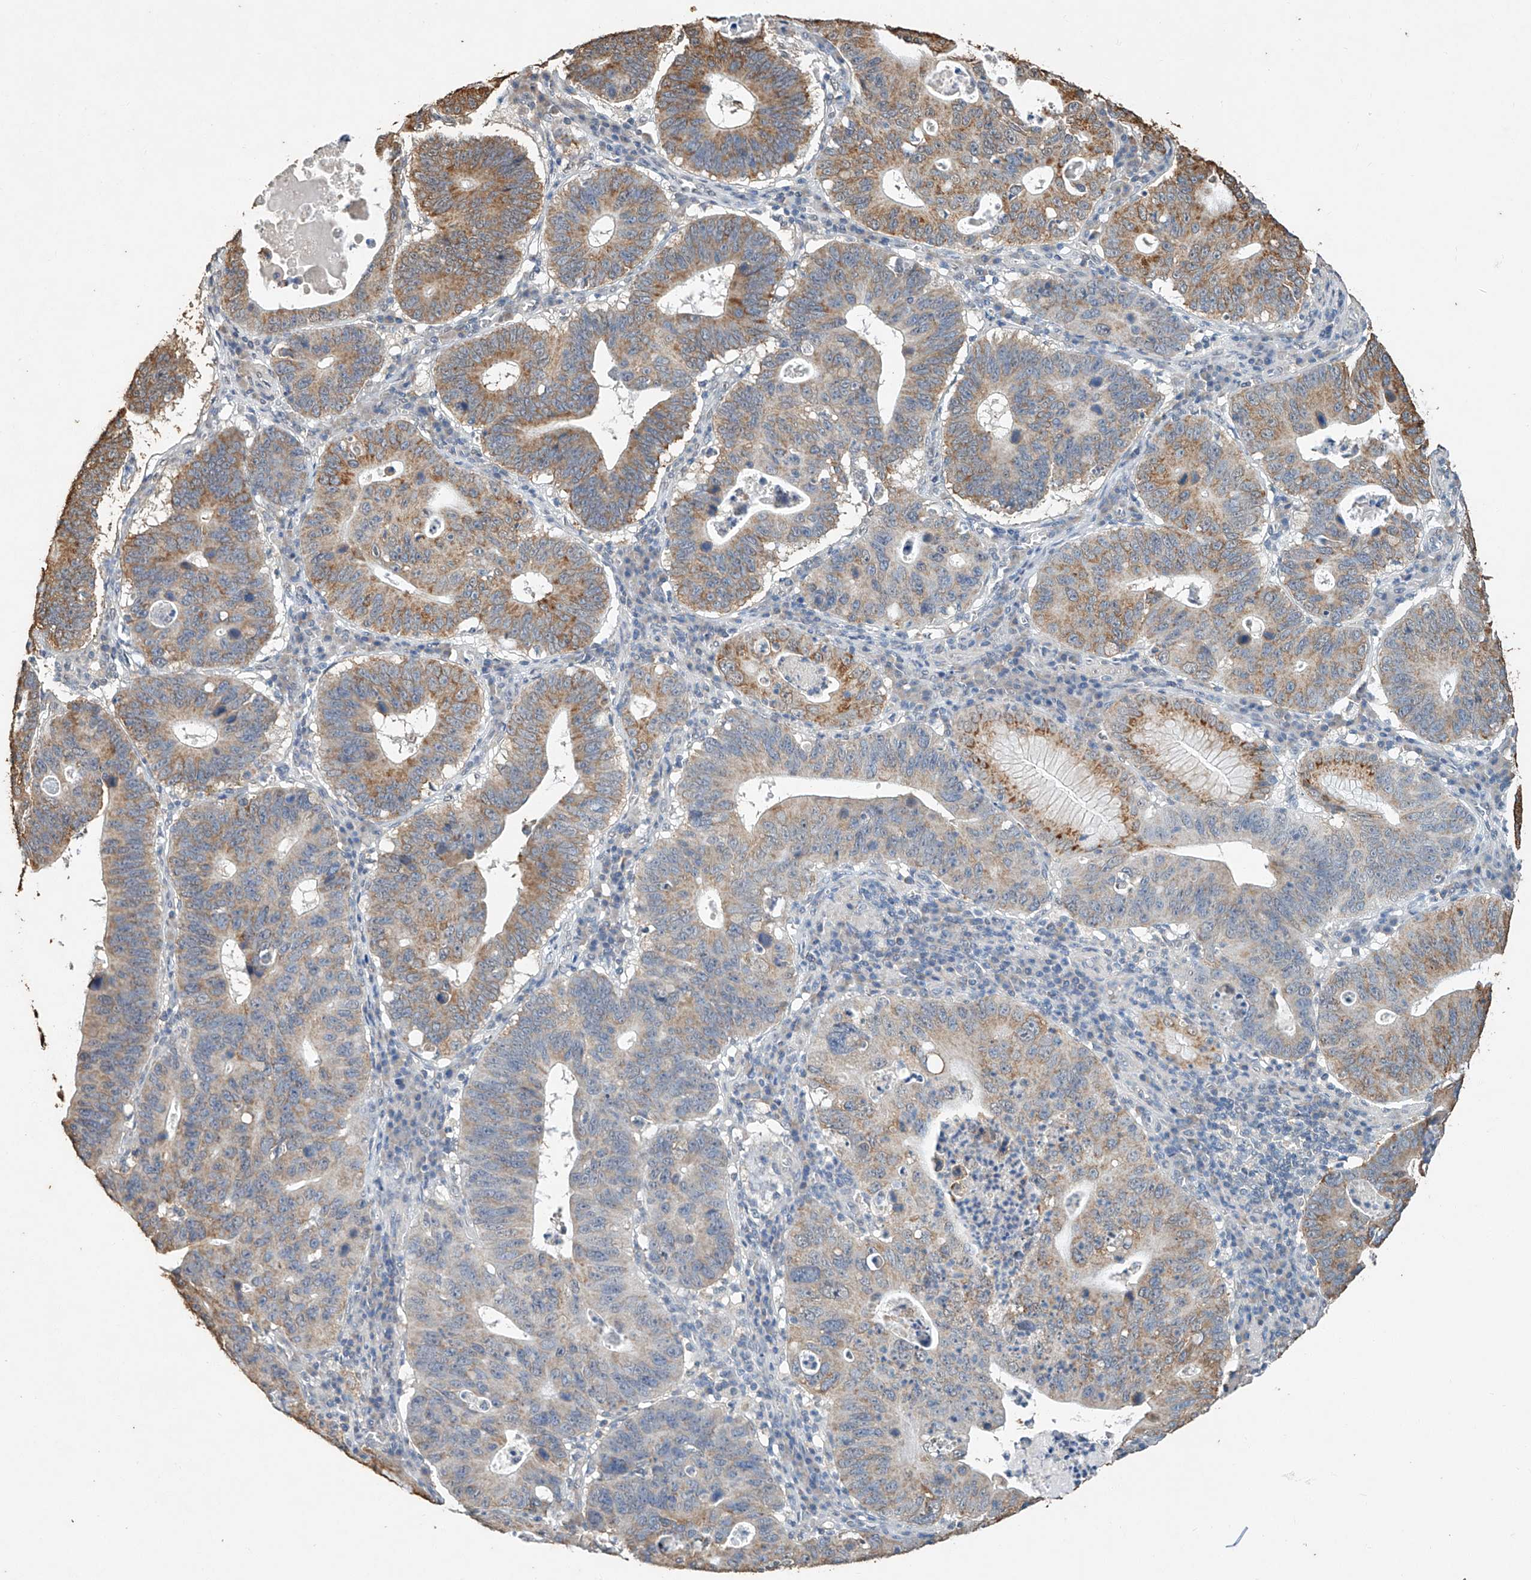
{"staining": {"intensity": "moderate", "quantity": "25%-75%", "location": "cytoplasmic/membranous"}, "tissue": "stomach cancer", "cell_type": "Tumor cells", "image_type": "cancer", "snomed": [{"axis": "morphology", "description": "Adenocarcinoma, NOS"}, {"axis": "topography", "description": "Stomach"}], "caption": "Immunohistochemistry of stomach adenocarcinoma displays medium levels of moderate cytoplasmic/membranous expression in about 25%-75% of tumor cells.", "gene": "CERS4", "patient": {"sex": "male", "age": 59}}